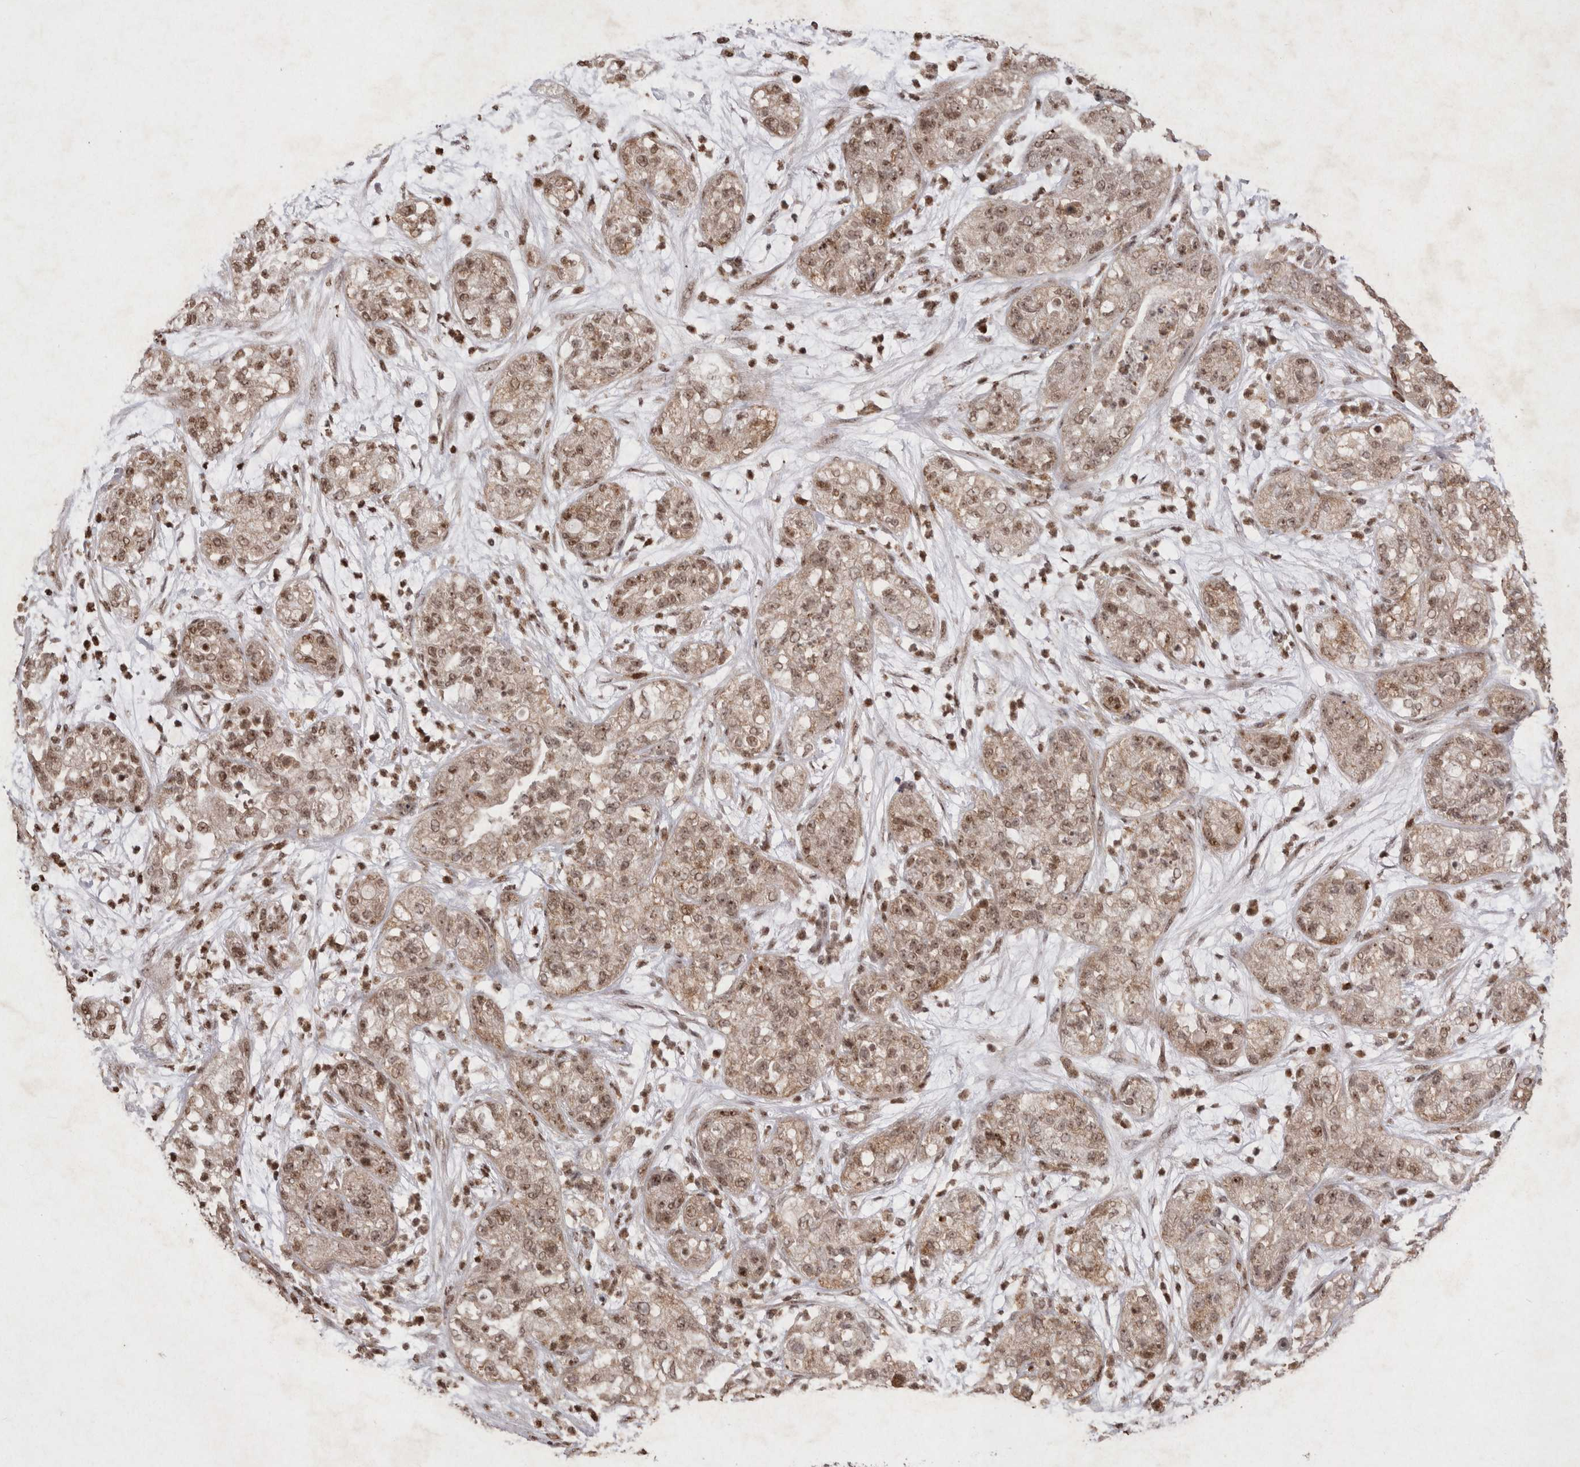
{"staining": {"intensity": "moderate", "quantity": ">75%", "location": "cytoplasmic/membranous,nuclear"}, "tissue": "pancreatic cancer", "cell_type": "Tumor cells", "image_type": "cancer", "snomed": [{"axis": "morphology", "description": "Adenocarcinoma, NOS"}, {"axis": "topography", "description": "Pancreas"}], "caption": "Immunohistochemical staining of adenocarcinoma (pancreatic) demonstrates medium levels of moderate cytoplasmic/membranous and nuclear positivity in about >75% of tumor cells. The protein is stained brown, and the nuclei are stained in blue (DAB (3,3'-diaminobenzidine) IHC with brightfield microscopy, high magnification).", "gene": "STK11", "patient": {"sex": "female", "age": 78}}